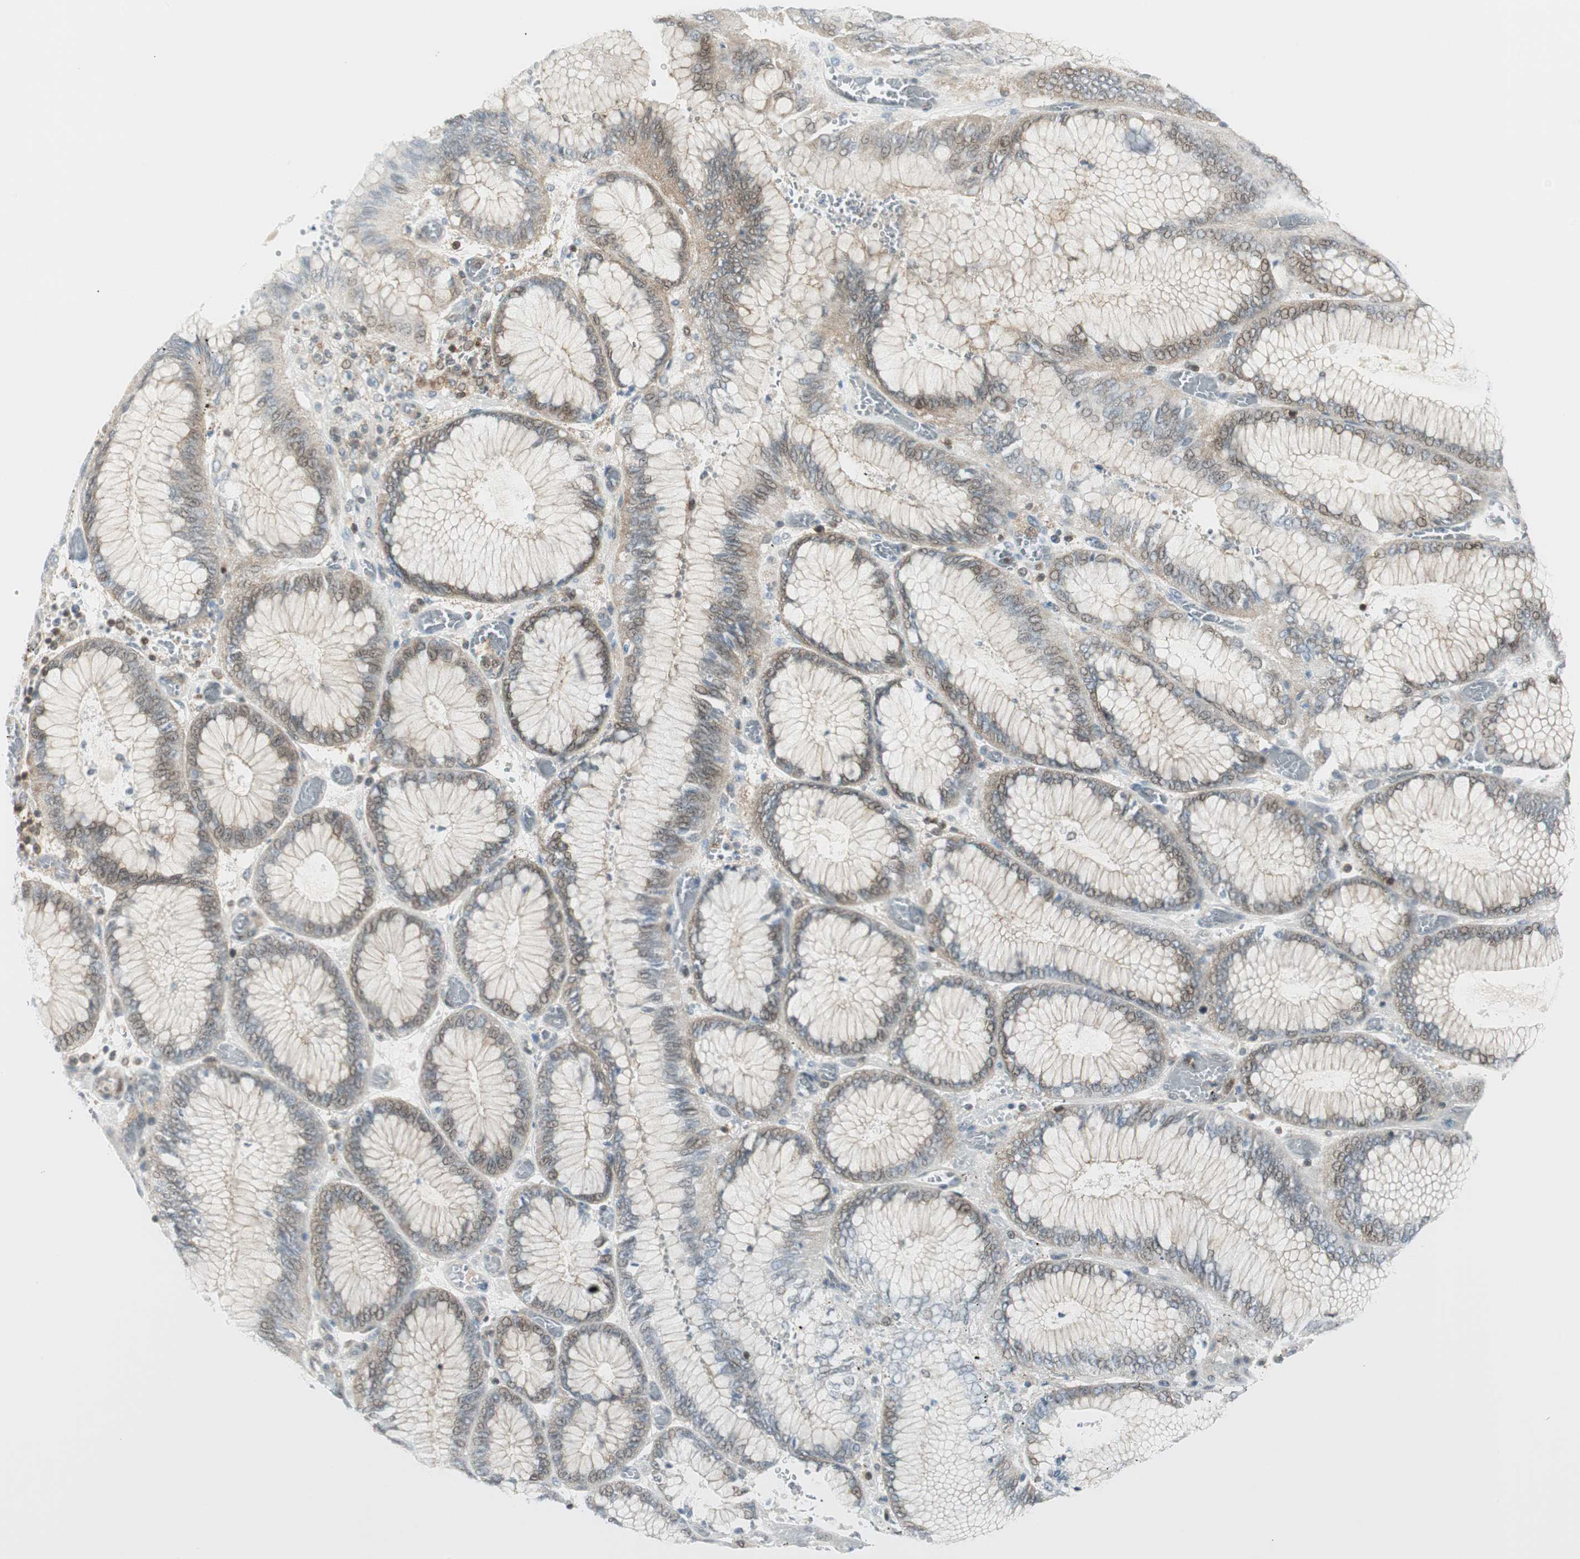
{"staining": {"intensity": "weak", "quantity": ">75%", "location": "cytoplasmic/membranous"}, "tissue": "stomach cancer", "cell_type": "Tumor cells", "image_type": "cancer", "snomed": [{"axis": "morphology", "description": "Normal tissue, NOS"}, {"axis": "morphology", "description": "Adenocarcinoma, NOS"}, {"axis": "topography", "description": "Stomach, upper"}, {"axis": "topography", "description": "Stomach"}], "caption": "An image of human stomach cancer (adenocarcinoma) stained for a protein exhibits weak cytoplasmic/membranous brown staining in tumor cells.", "gene": "PPP1CA", "patient": {"sex": "male", "age": 76}}